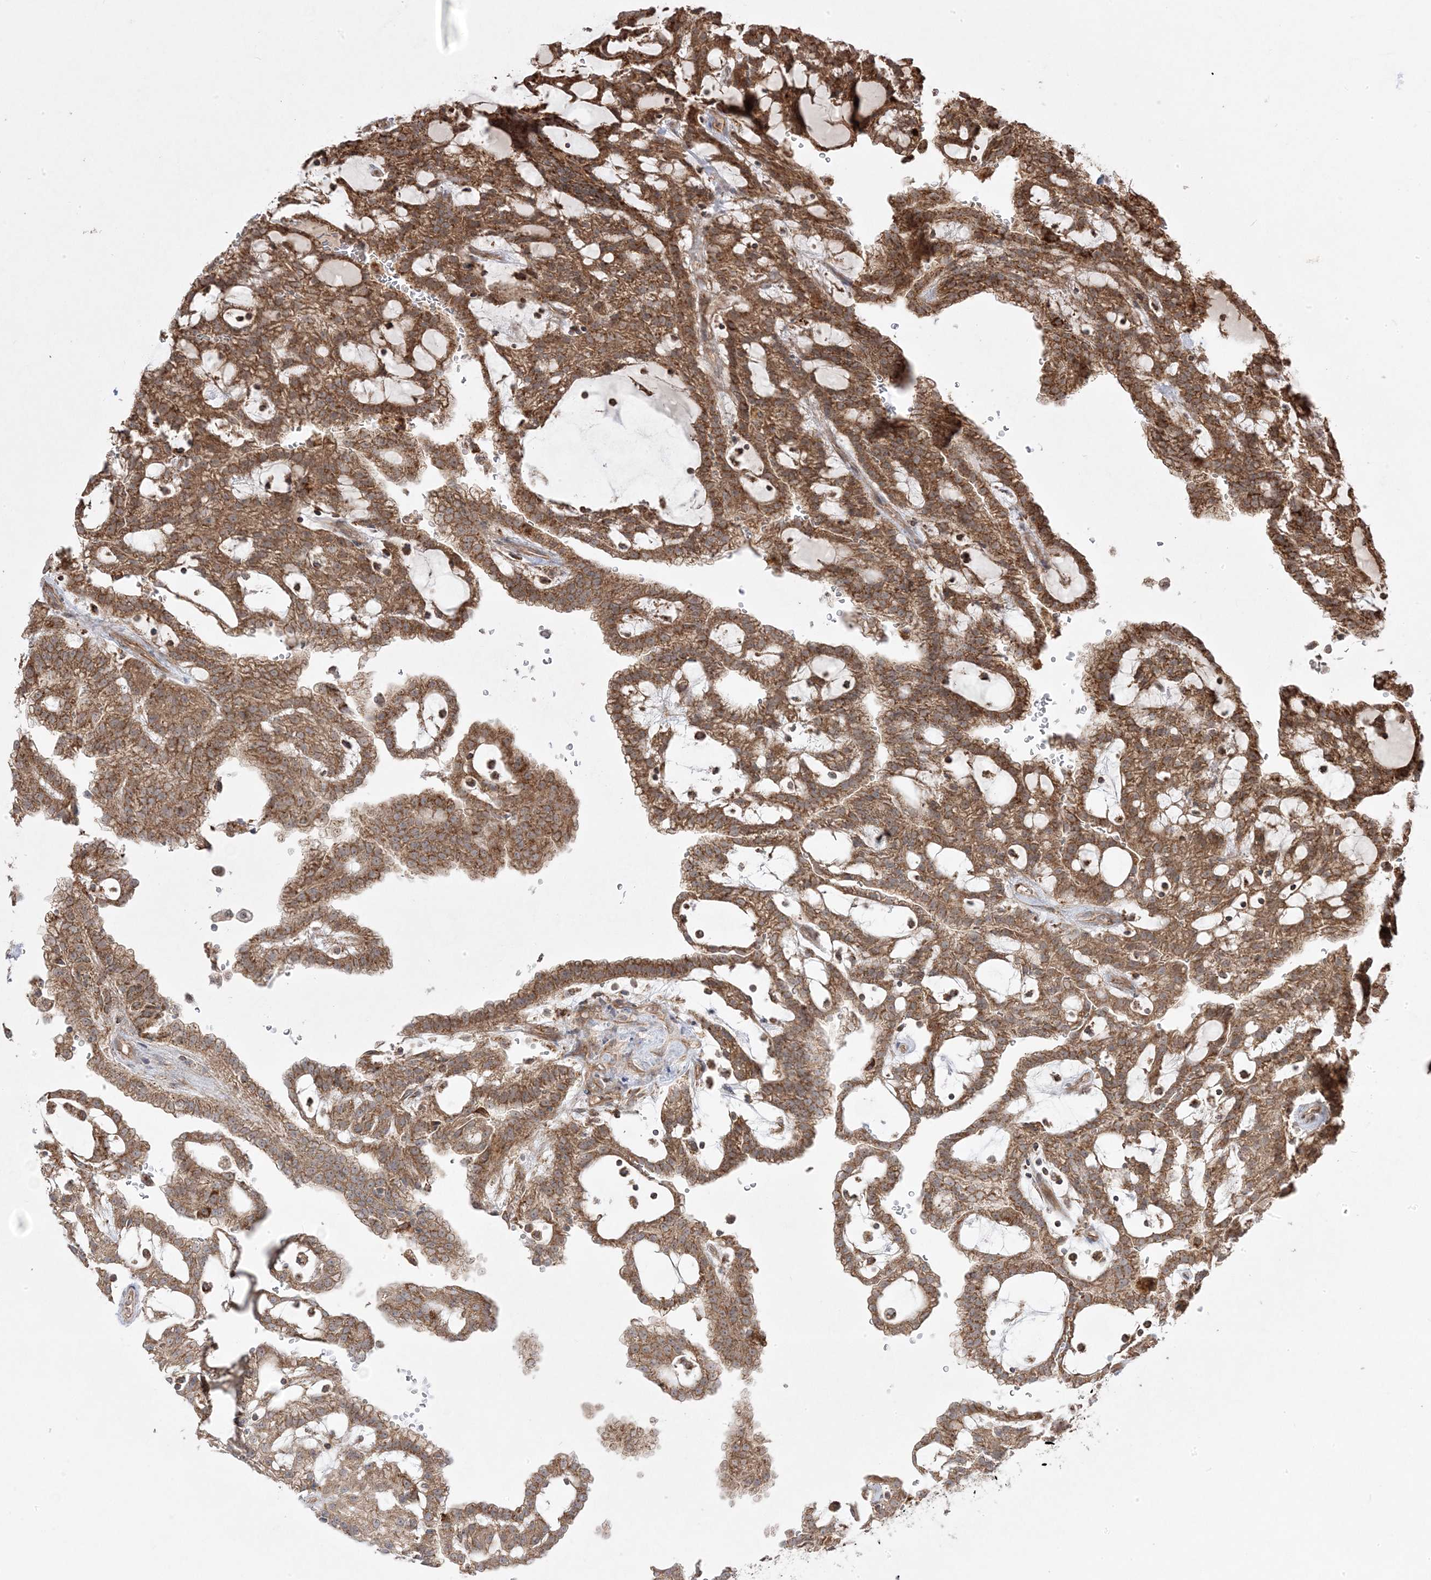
{"staining": {"intensity": "moderate", "quantity": ">75%", "location": "cytoplasmic/membranous"}, "tissue": "renal cancer", "cell_type": "Tumor cells", "image_type": "cancer", "snomed": [{"axis": "morphology", "description": "Adenocarcinoma, NOS"}, {"axis": "topography", "description": "Kidney"}], "caption": "This is an image of immunohistochemistry staining of renal cancer, which shows moderate positivity in the cytoplasmic/membranous of tumor cells.", "gene": "CLUAP1", "patient": {"sex": "male", "age": 63}}